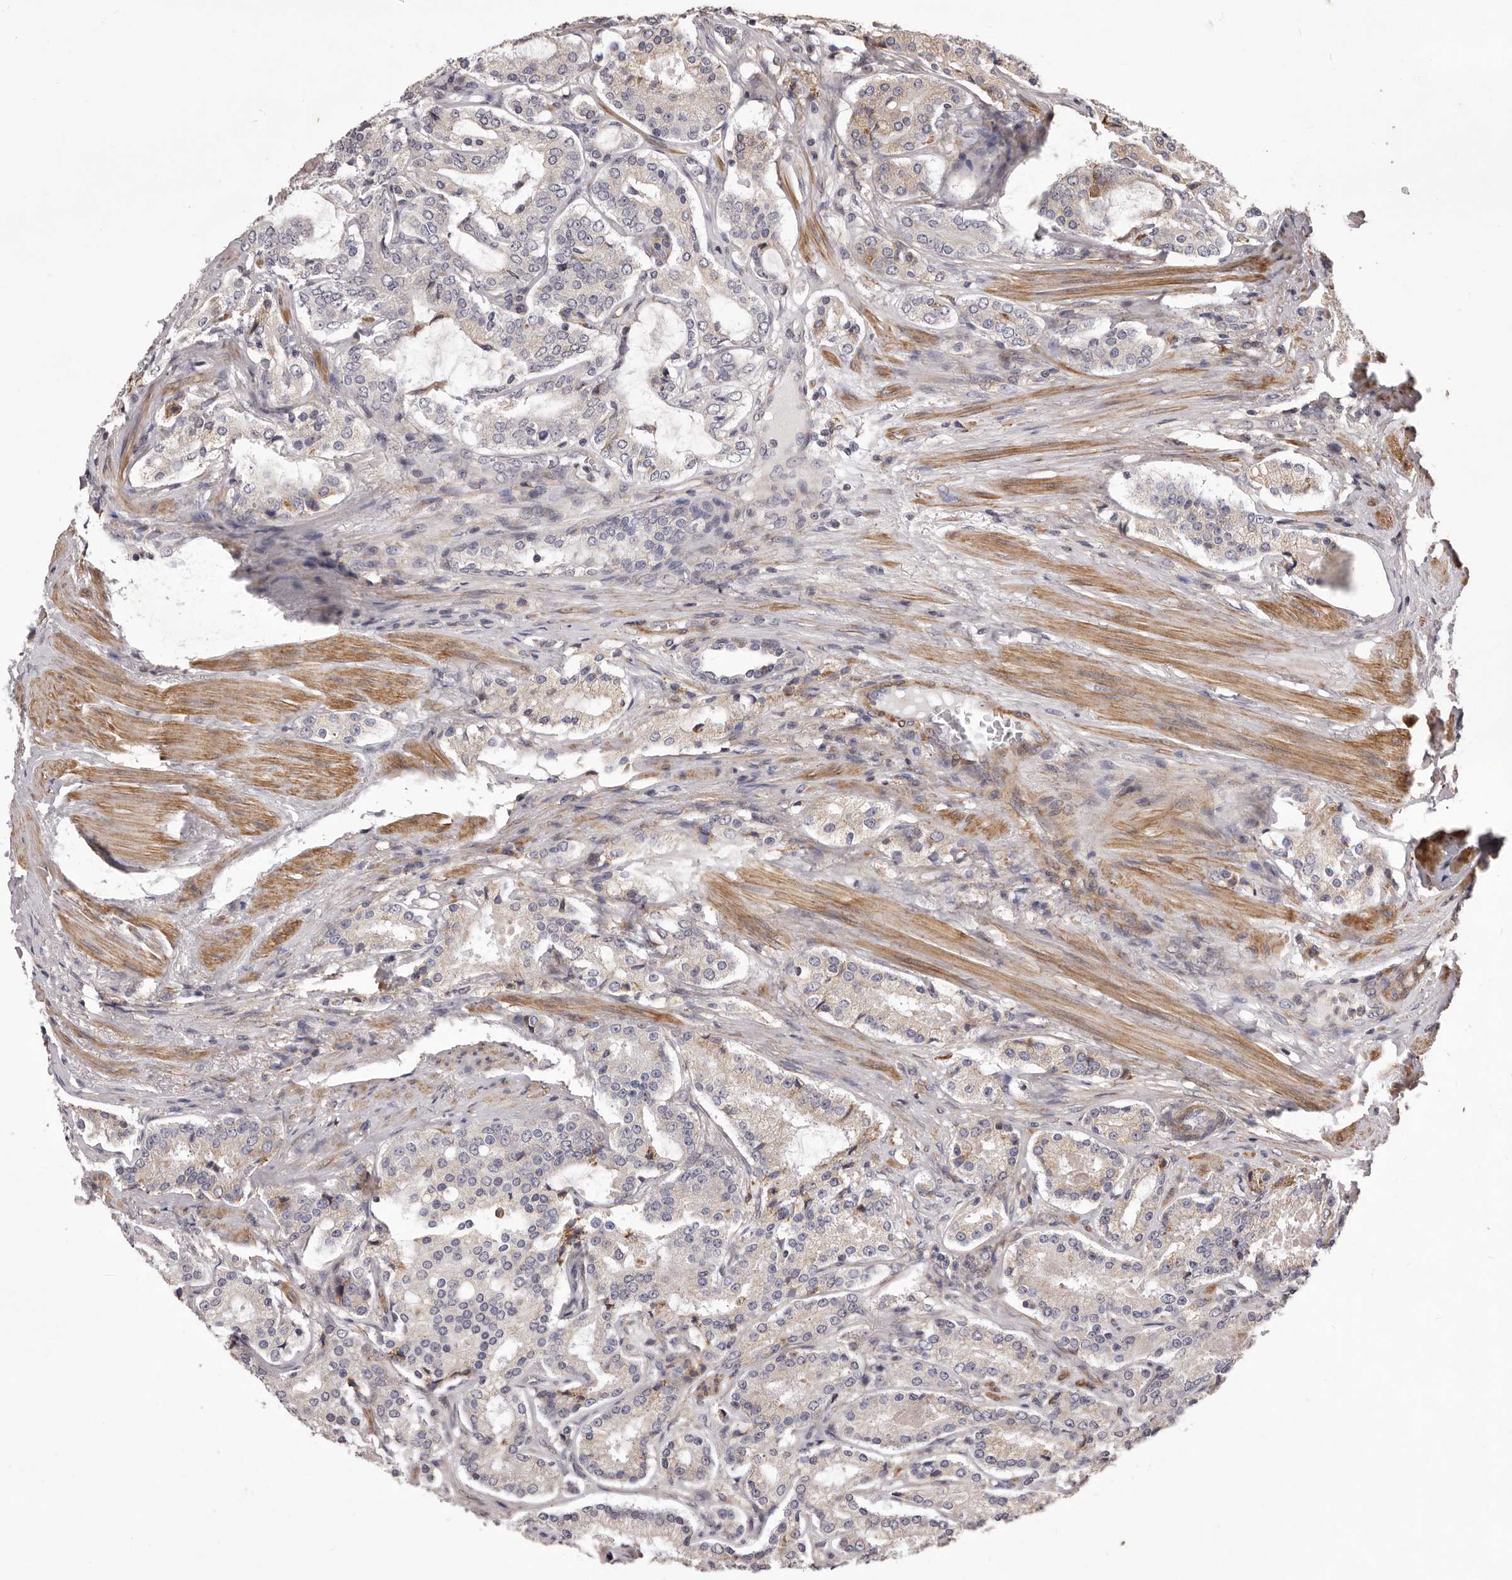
{"staining": {"intensity": "moderate", "quantity": "<25%", "location": "cytoplasmic/membranous"}, "tissue": "prostate cancer", "cell_type": "Tumor cells", "image_type": "cancer", "snomed": [{"axis": "morphology", "description": "Adenocarcinoma, Medium grade"}, {"axis": "topography", "description": "Prostate"}], "caption": "Moderate cytoplasmic/membranous positivity for a protein is identified in about <25% of tumor cells of medium-grade adenocarcinoma (prostate) using immunohistochemistry.", "gene": "ALPK1", "patient": {"sex": "male", "age": 72}}